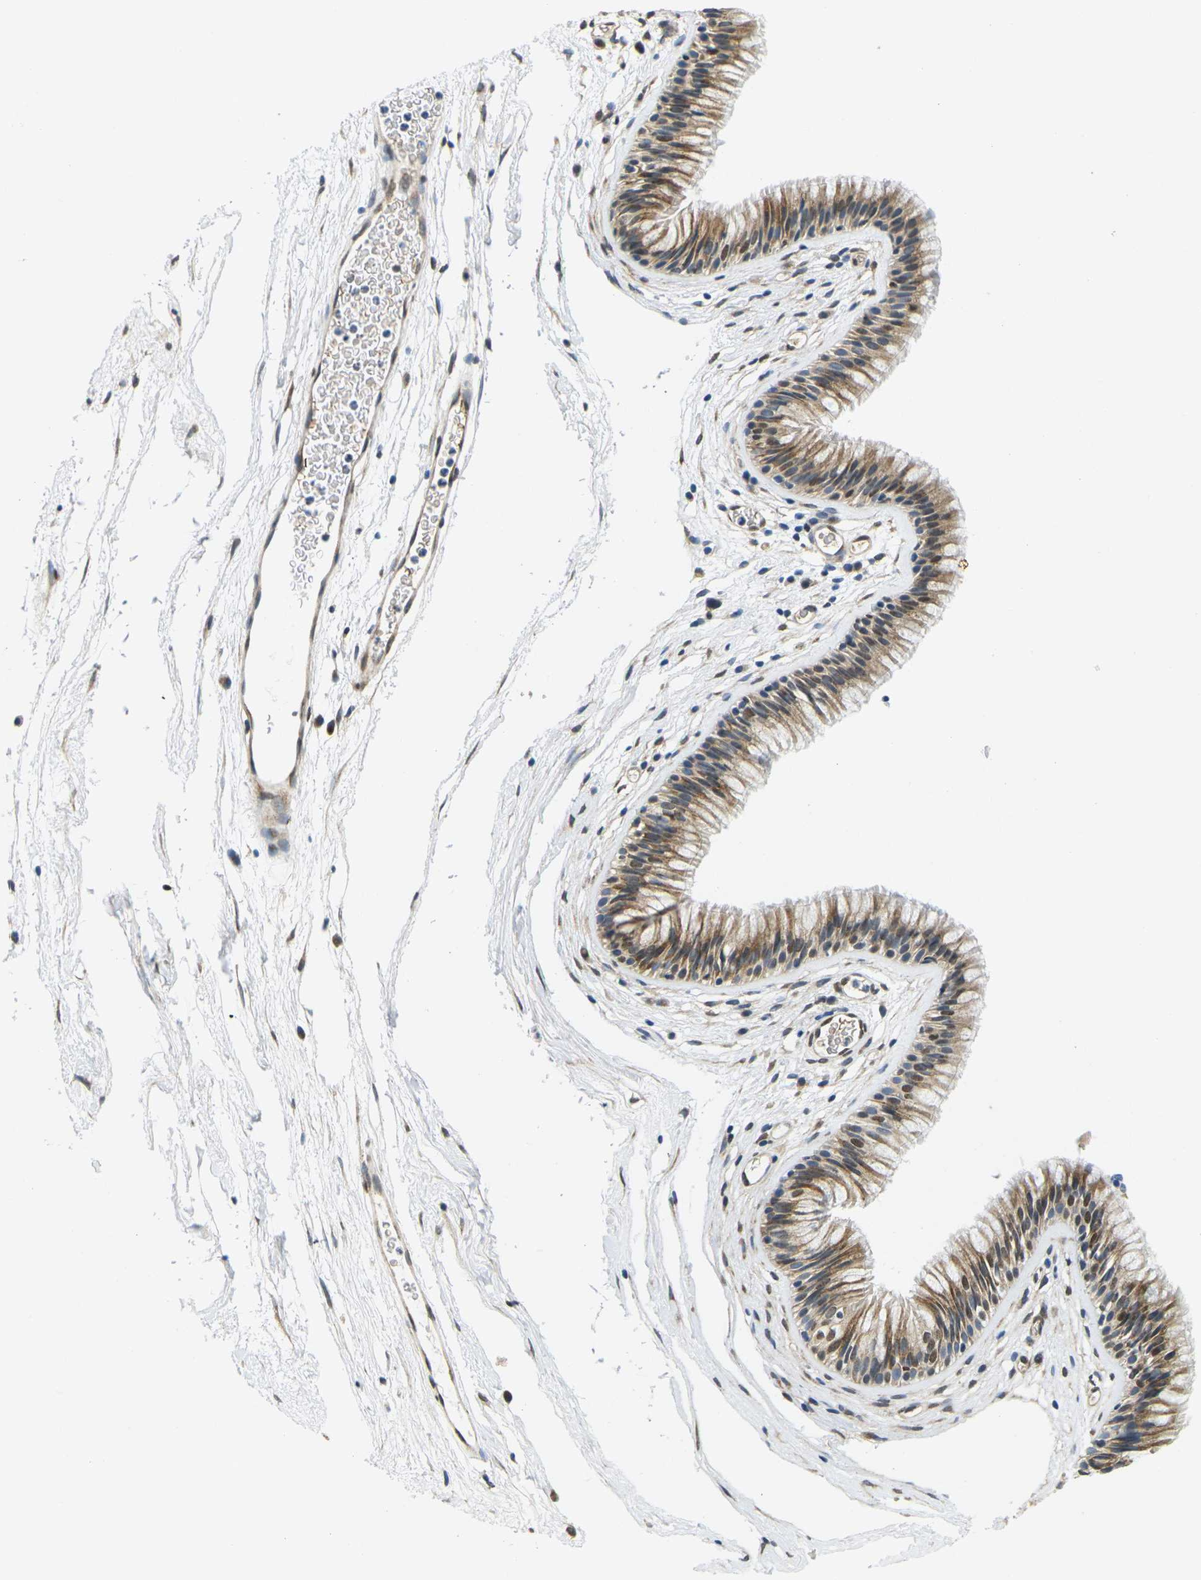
{"staining": {"intensity": "moderate", "quantity": ">75%", "location": "cytoplasmic/membranous,nuclear"}, "tissue": "nasopharynx", "cell_type": "Respiratory epithelial cells", "image_type": "normal", "snomed": [{"axis": "morphology", "description": "Normal tissue, NOS"}, {"axis": "morphology", "description": "Inflammation, NOS"}, {"axis": "topography", "description": "Nasopharynx"}], "caption": "This is an image of immunohistochemistry (IHC) staining of benign nasopharynx, which shows moderate positivity in the cytoplasmic/membranous,nuclear of respiratory epithelial cells.", "gene": "ERBB4", "patient": {"sex": "male", "age": 48}}